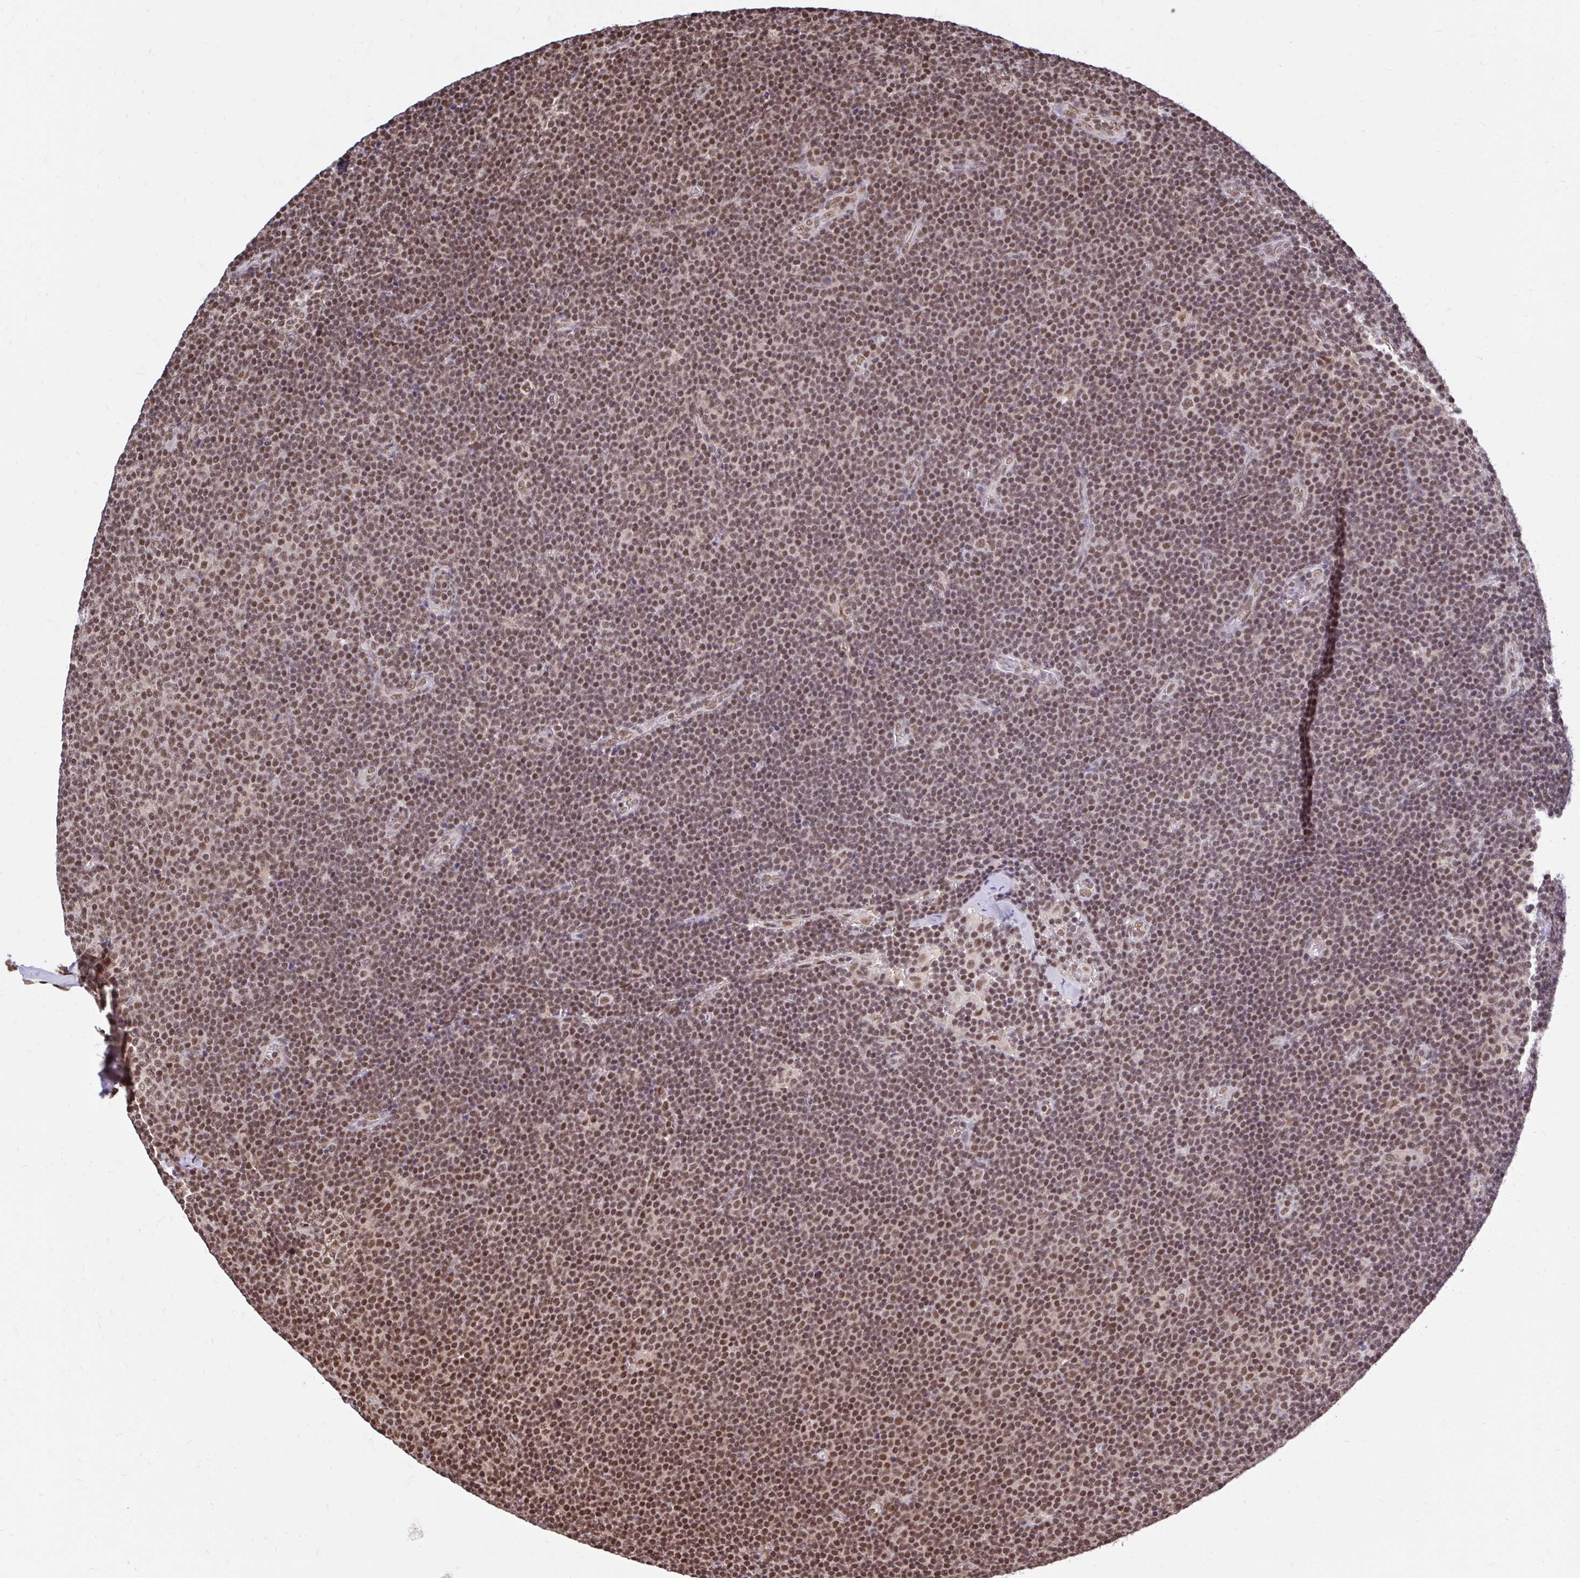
{"staining": {"intensity": "moderate", "quantity": ">75%", "location": "nuclear"}, "tissue": "lymphoma", "cell_type": "Tumor cells", "image_type": "cancer", "snomed": [{"axis": "morphology", "description": "Malignant lymphoma, non-Hodgkin's type, Low grade"}, {"axis": "topography", "description": "Lymph node"}], "caption": "The micrograph shows immunohistochemical staining of low-grade malignant lymphoma, non-Hodgkin's type. There is moderate nuclear staining is identified in approximately >75% of tumor cells. Using DAB (3,3'-diaminobenzidine) (brown) and hematoxylin (blue) stains, captured at high magnification using brightfield microscopy.", "gene": "ABCA9", "patient": {"sex": "male", "age": 48}}